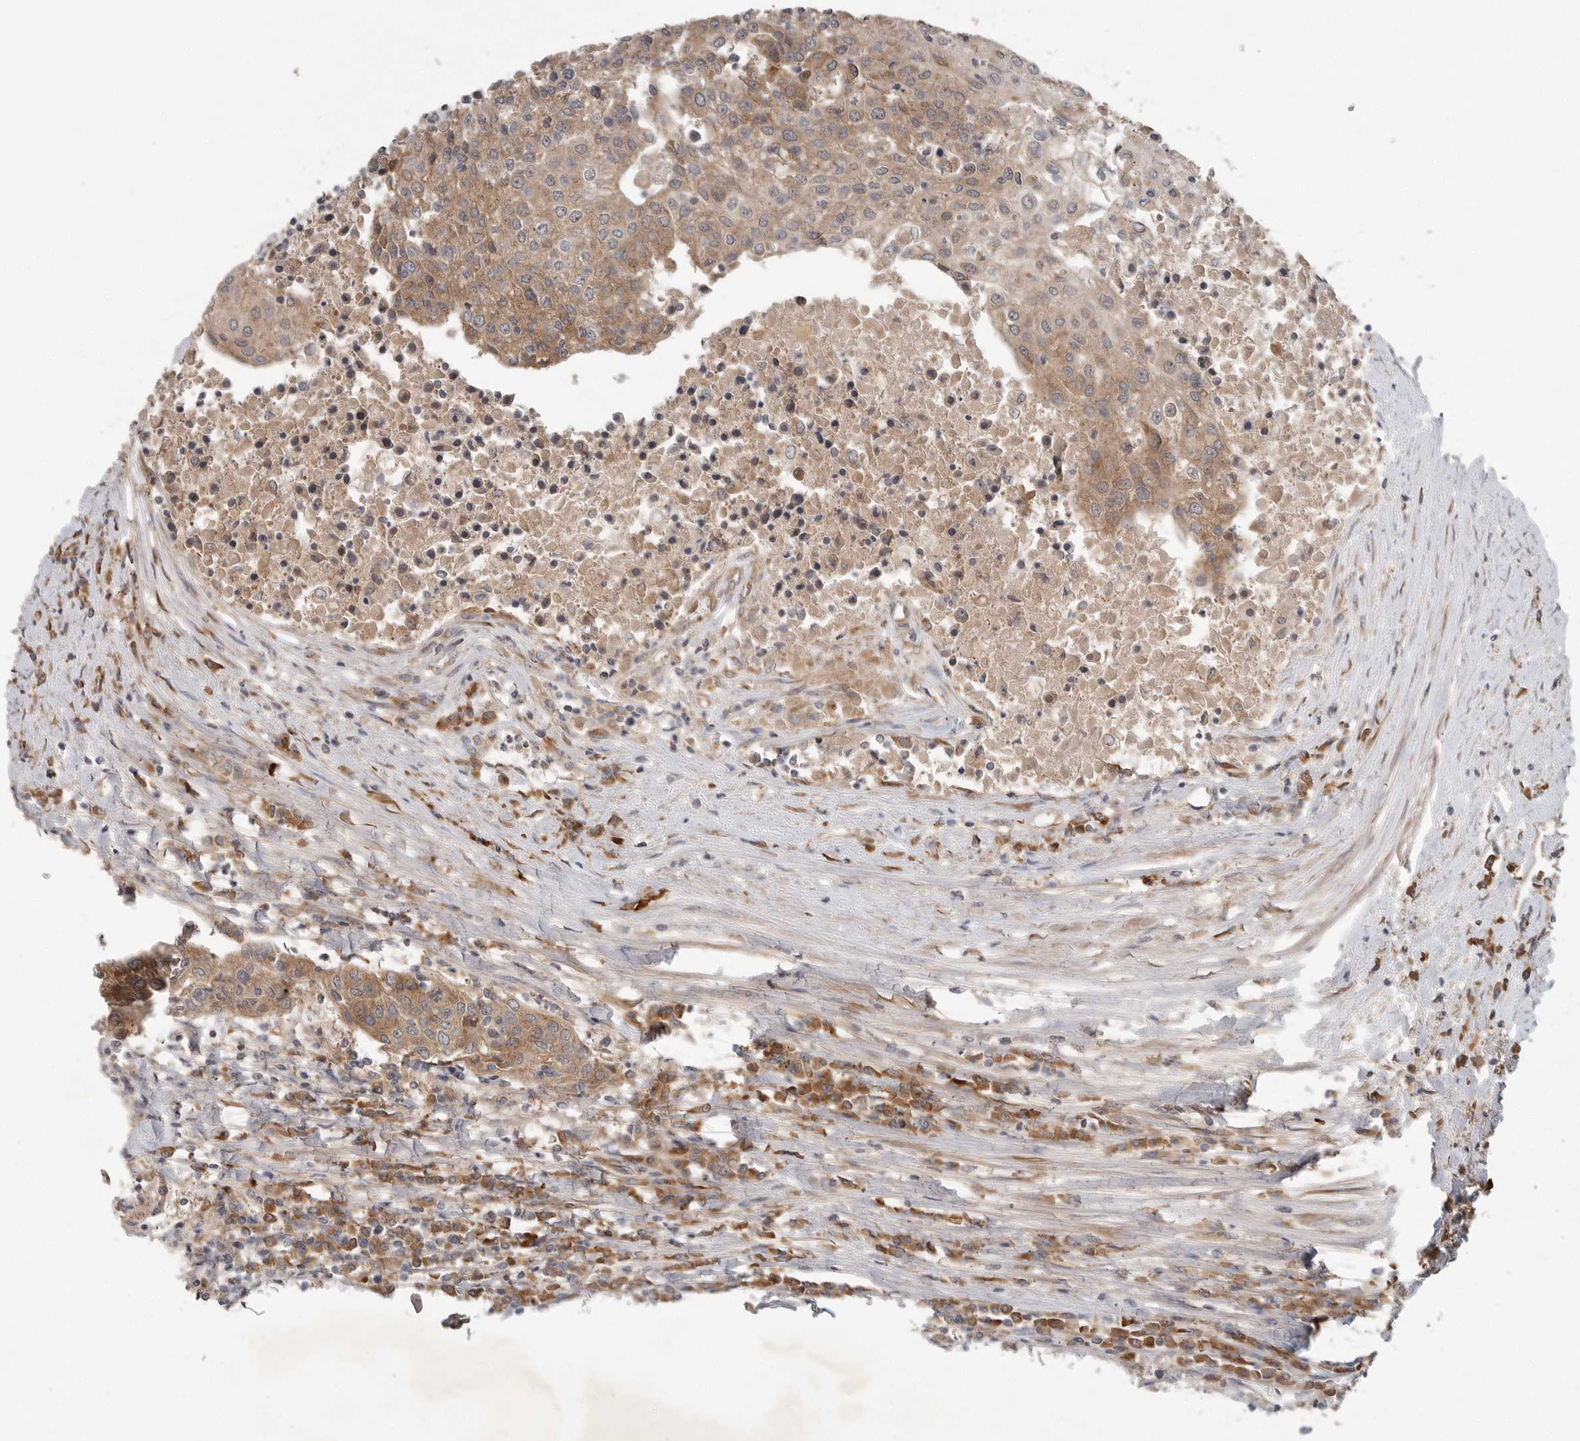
{"staining": {"intensity": "moderate", "quantity": ">75%", "location": "cytoplasmic/membranous"}, "tissue": "urothelial cancer", "cell_type": "Tumor cells", "image_type": "cancer", "snomed": [{"axis": "morphology", "description": "Urothelial carcinoma, High grade"}, {"axis": "topography", "description": "Urinary bladder"}], "caption": "IHC (DAB (3,3'-diaminobenzidine)) staining of urothelial cancer demonstrates moderate cytoplasmic/membranous protein positivity in about >75% of tumor cells. (Brightfield microscopy of DAB IHC at high magnification).", "gene": "OSBPL9", "patient": {"sex": "female", "age": 85}}